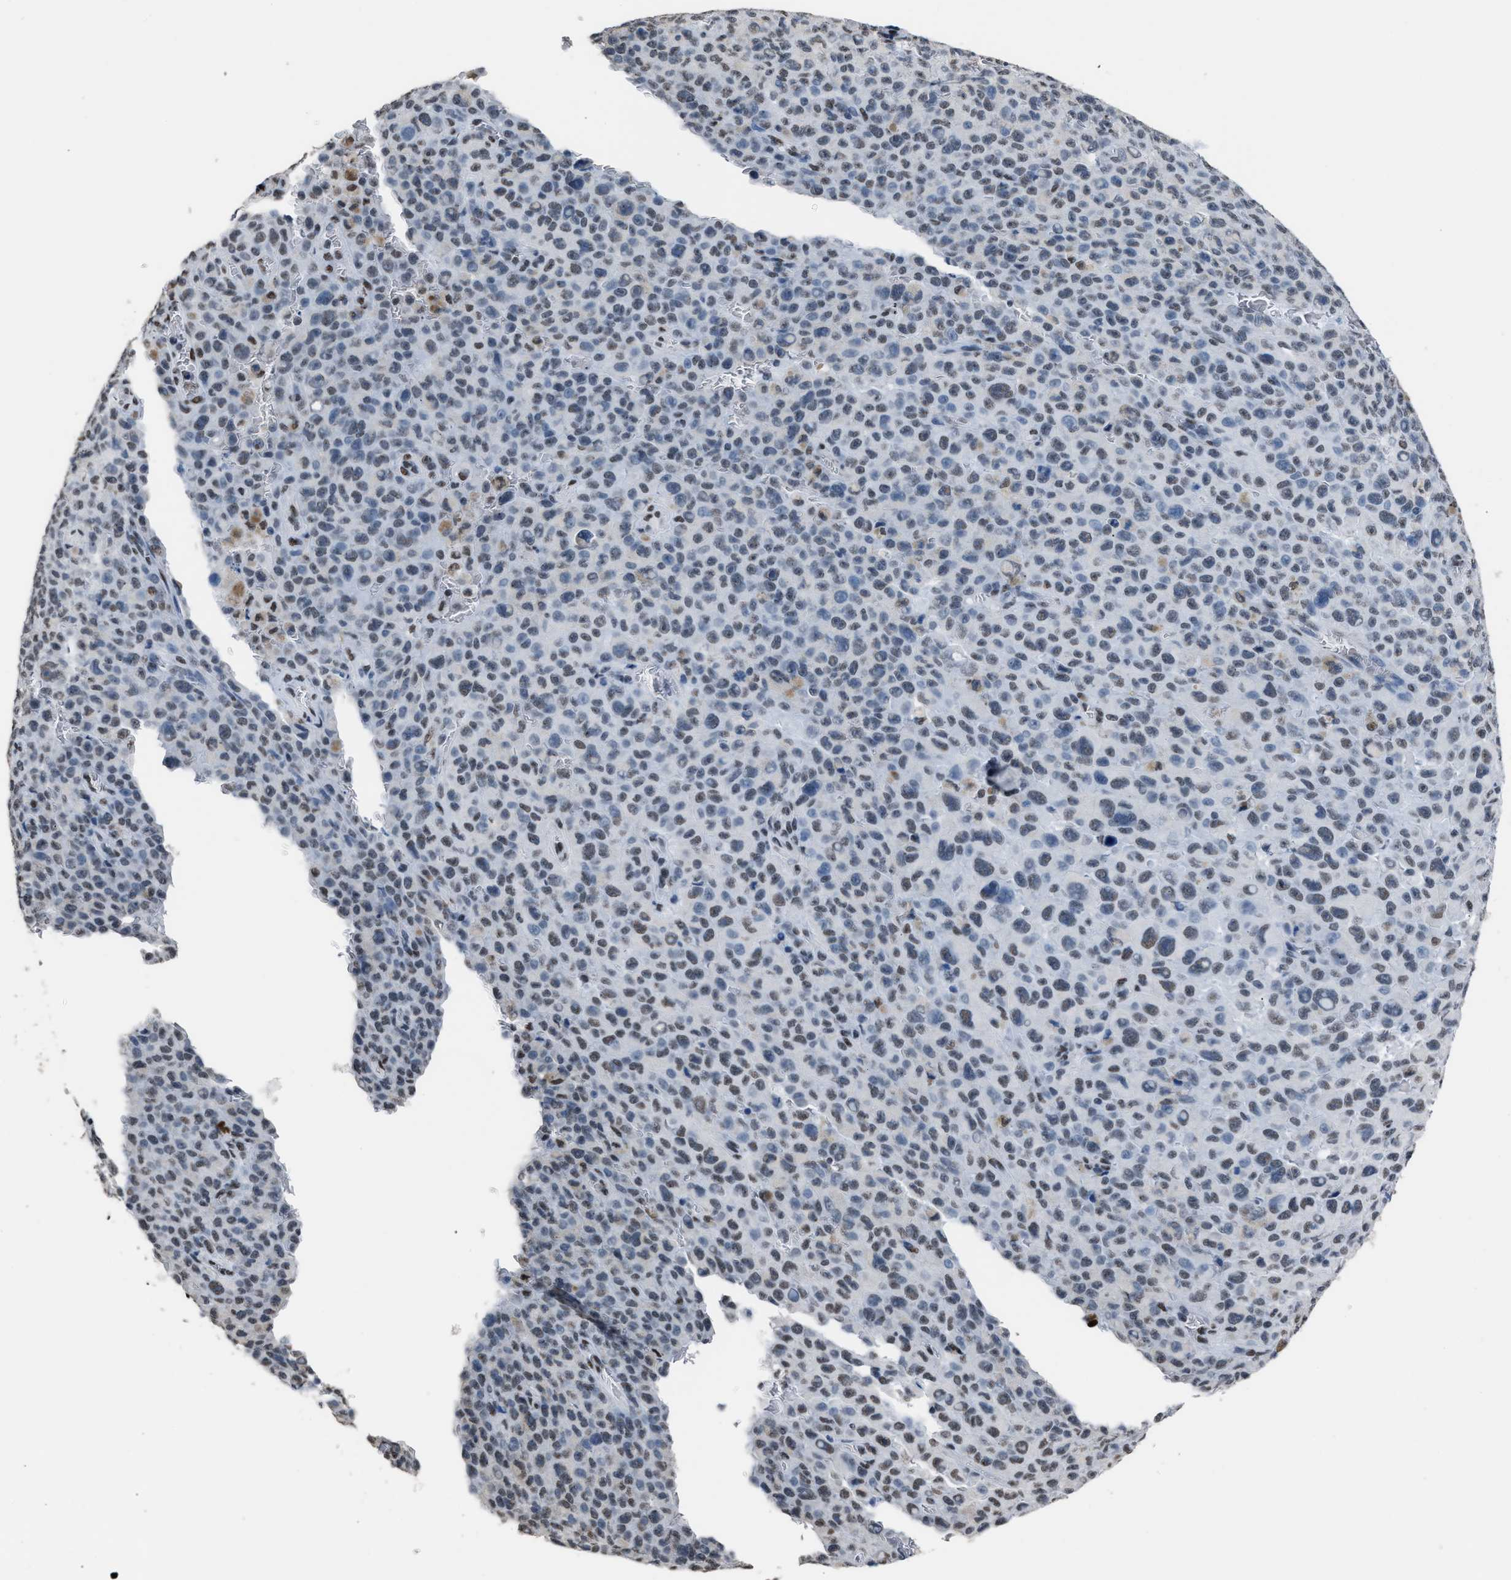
{"staining": {"intensity": "moderate", "quantity": ">75%", "location": "nuclear"}, "tissue": "melanoma", "cell_type": "Tumor cells", "image_type": "cancer", "snomed": [{"axis": "morphology", "description": "Malignant melanoma, NOS"}, {"axis": "topography", "description": "Skin"}], "caption": "Moderate nuclear staining for a protein is appreciated in approximately >75% of tumor cells of malignant melanoma using IHC.", "gene": "CCAR2", "patient": {"sex": "female", "age": 82}}